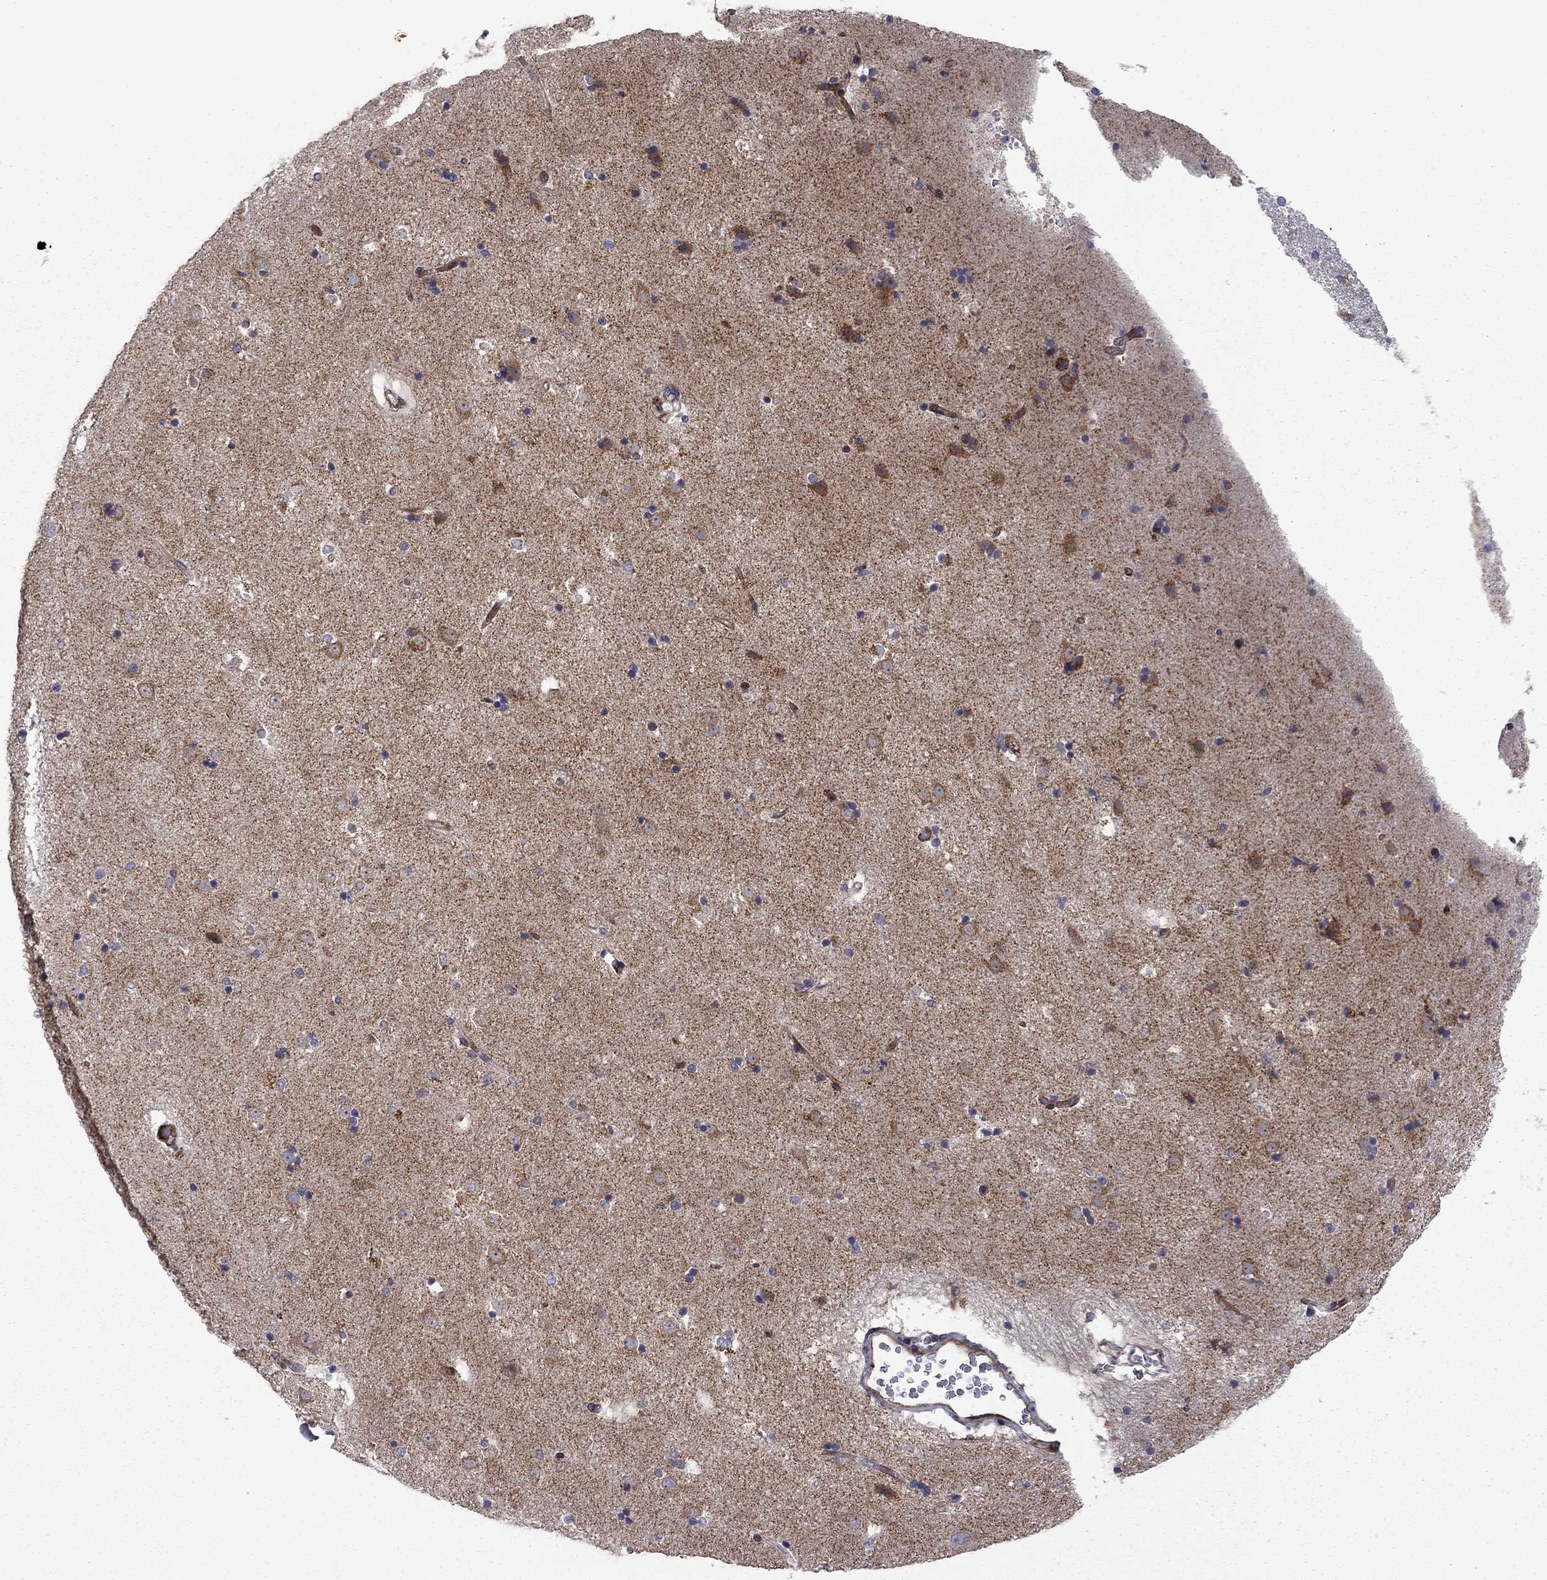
{"staining": {"intensity": "negative", "quantity": "none", "location": "none"}, "tissue": "caudate", "cell_type": "Glial cells", "image_type": "normal", "snomed": [{"axis": "morphology", "description": "Normal tissue, NOS"}, {"axis": "topography", "description": "Lateral ventricle wall"}], "caption": "IHC micrograph of benign human caudate stained for a protein (brown), which shows no expression in glial cells. Brightfield microscopy of IHC stained with DAB (brown) and hematoxylin (blue), captured at high magnification.", "gene": "MIOS", "patient": {"sex": "male", "age": 51}}